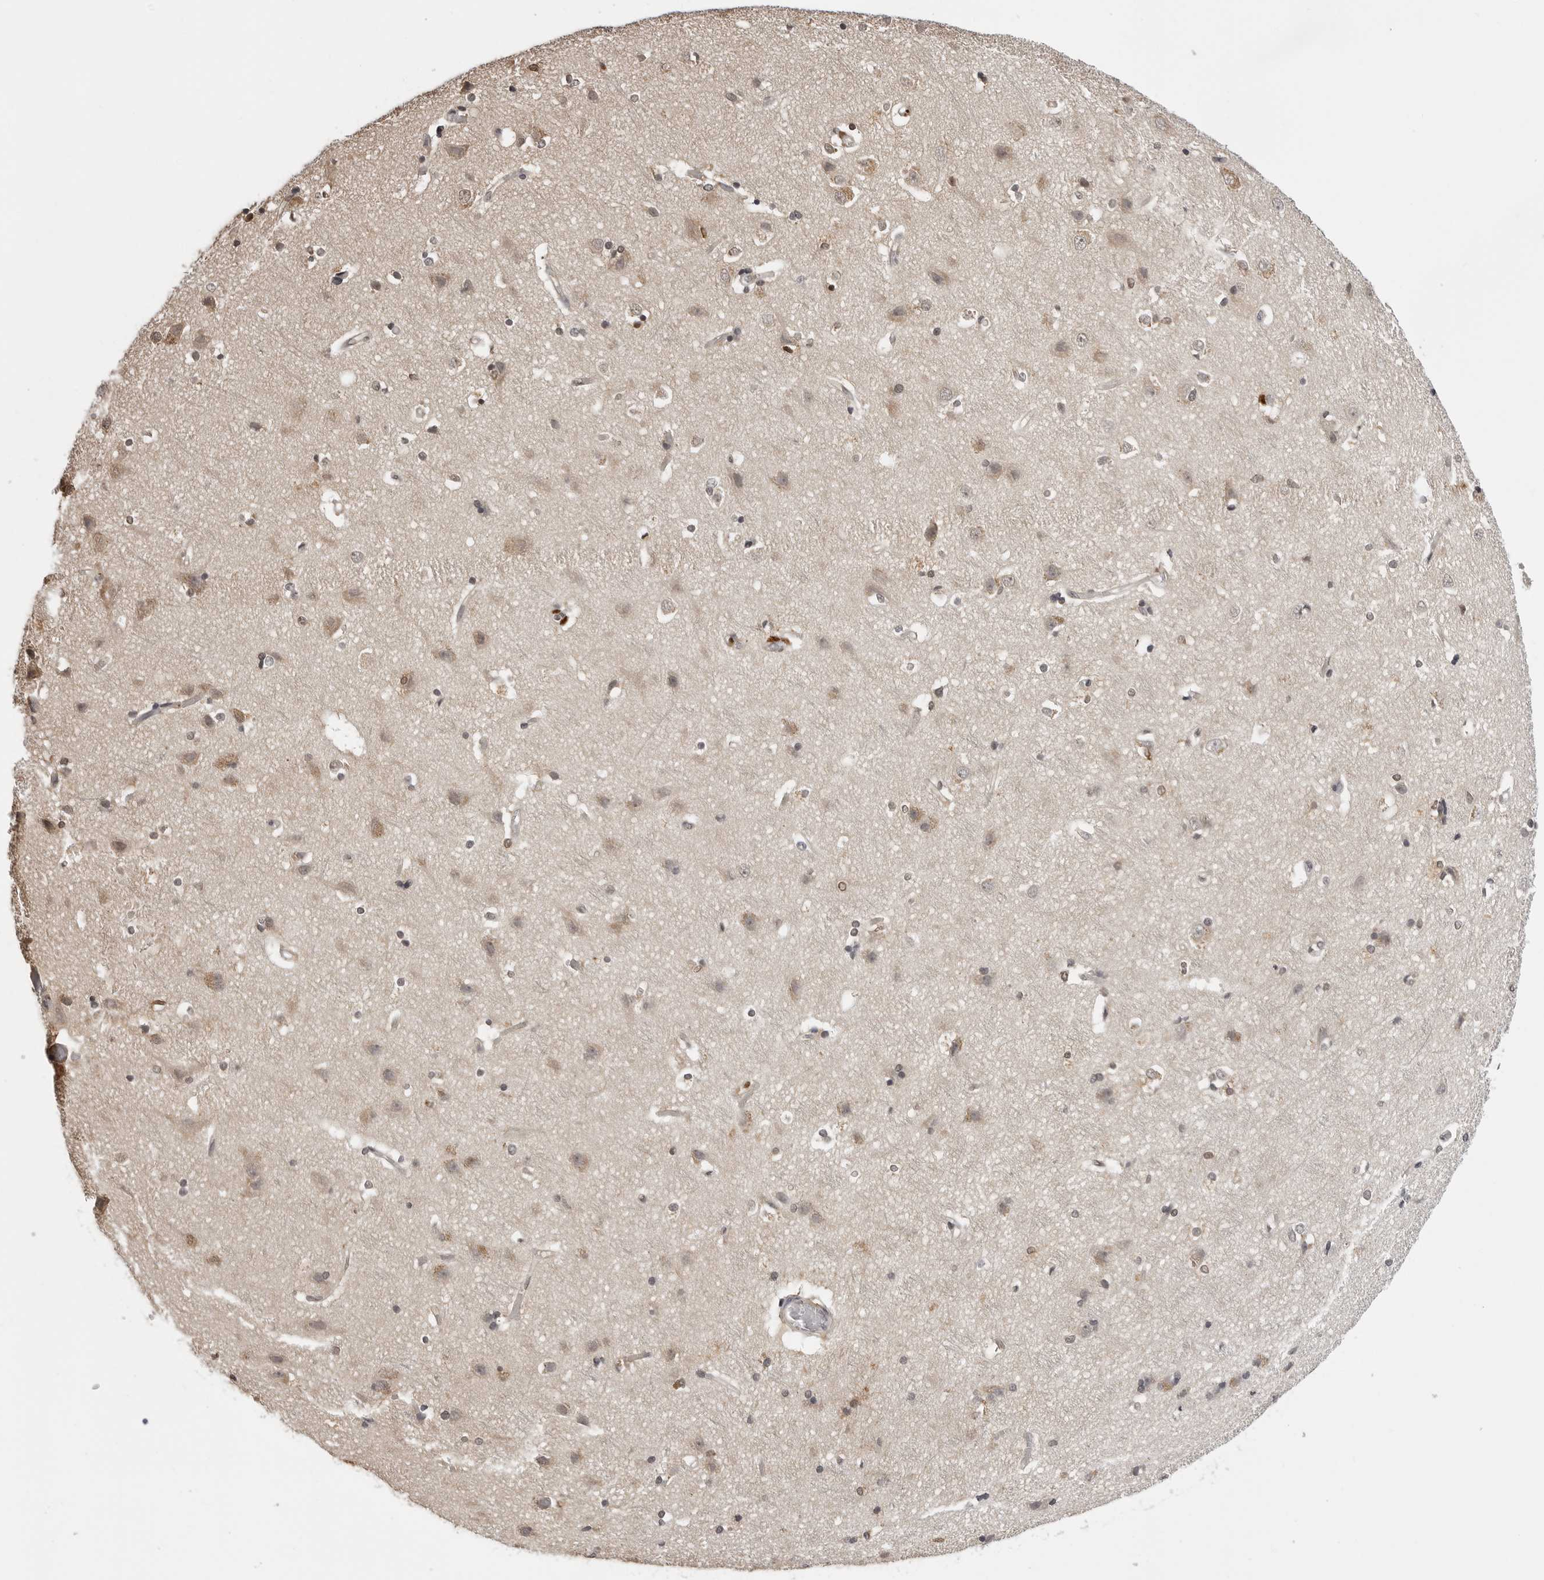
{"staining": {"intensity": "negative", "quantity": "none", "location": "none"}, "tissue": "cerebral cortex", "cell_type": "Endothelial cells", "image_type": "normal", "snomed": [{"axis": "morphology", "description": "Normal tissue, NOS"}, {"axis": "topography", "description": "Cerebral cortex"}], "caption": "Protein analysis of benign cerebral cortex exhibits no significant expression in endothelial cells.", "gene": "TRMT13", "patient": {"sex": "male", "age": 54}}